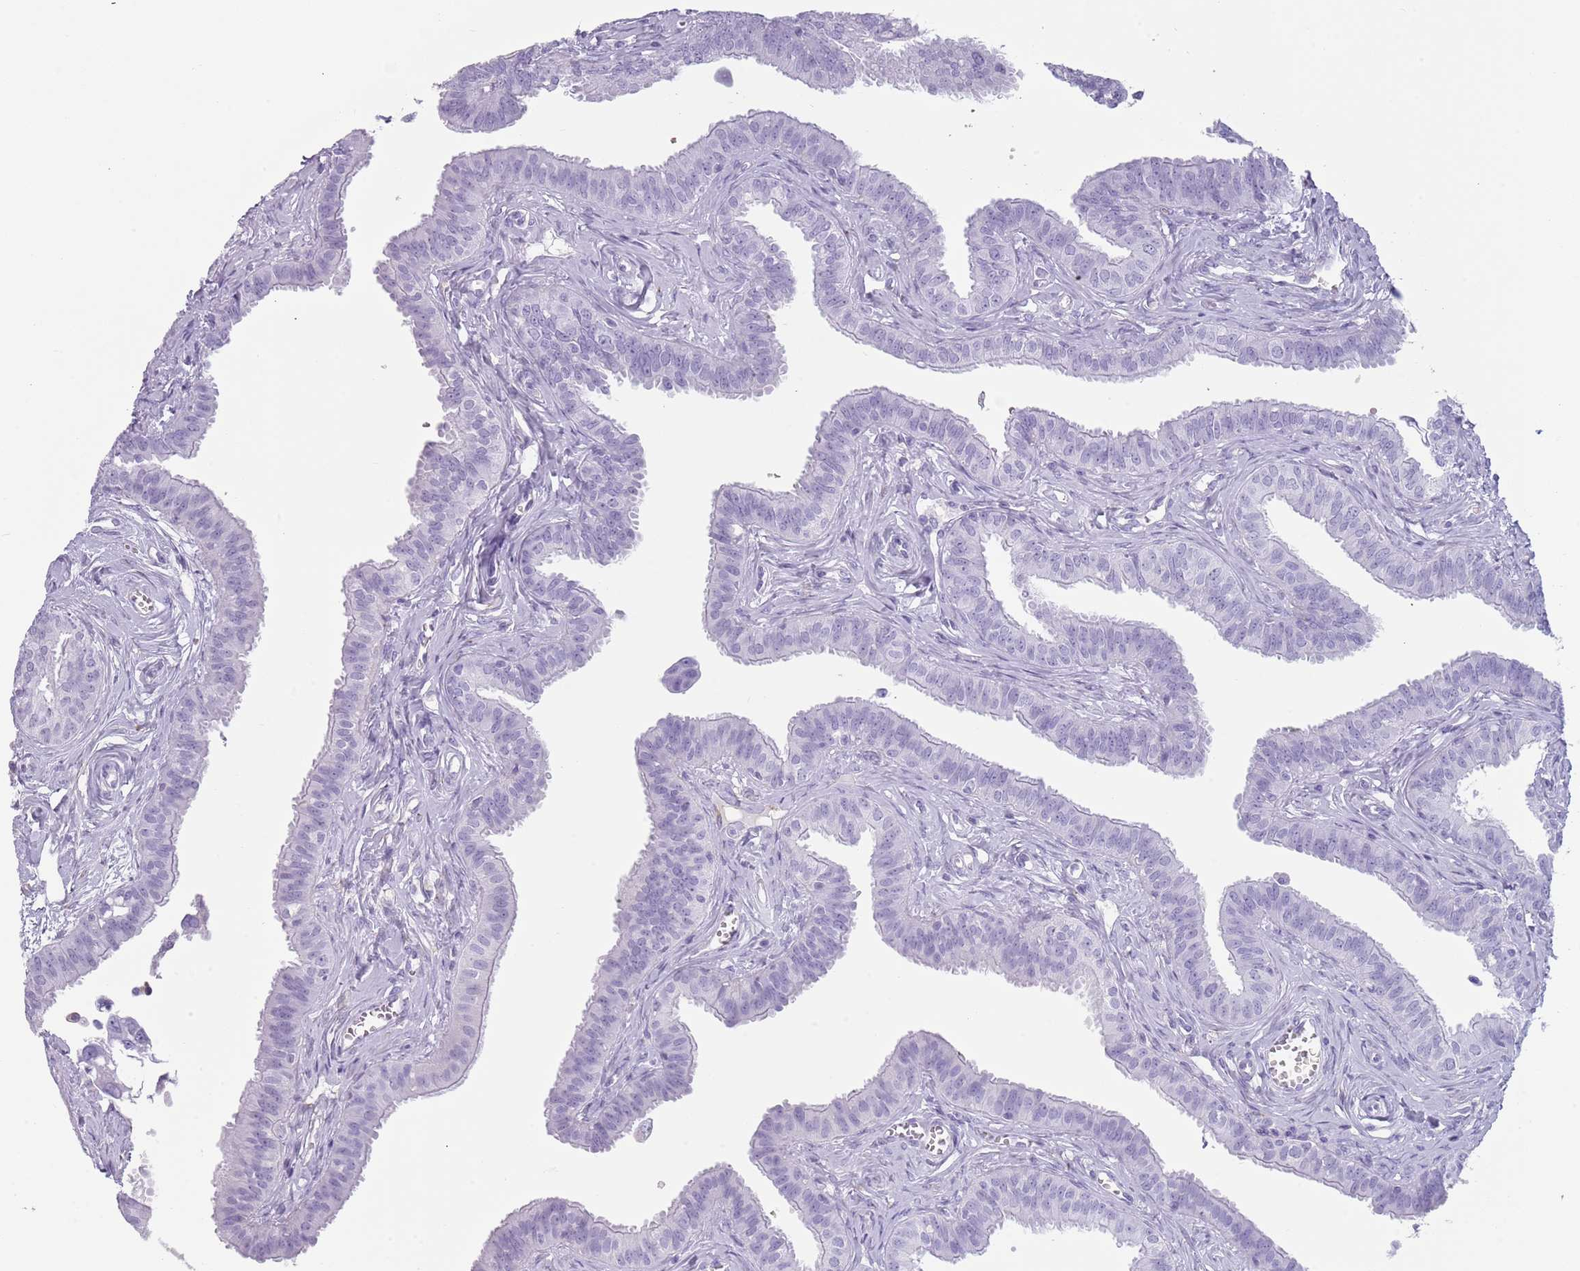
{"staining": {"intensity": "negative", "quantity": "none", "location": "none"}, "tissue": "fallopian tube", "cell_type": "Glandular cells", "image_type": "normal", "snomed": [{"axis": "morphology", "description": "Normal tissue, NOS"}, {"axis": "morphology", "description": "Carcinoma, NOS"}, {"axis": "topography", "description": "Fallopian tube"}, {"axis": "topography", "description": "Ovary"}], "caption": "Glandular cells are negative for protein expression in unremarkable human fallopian tube. (DAB IHC, high magnification).", "gene": "COLEC12", "patient": {"sex": "female", "age": 59}}